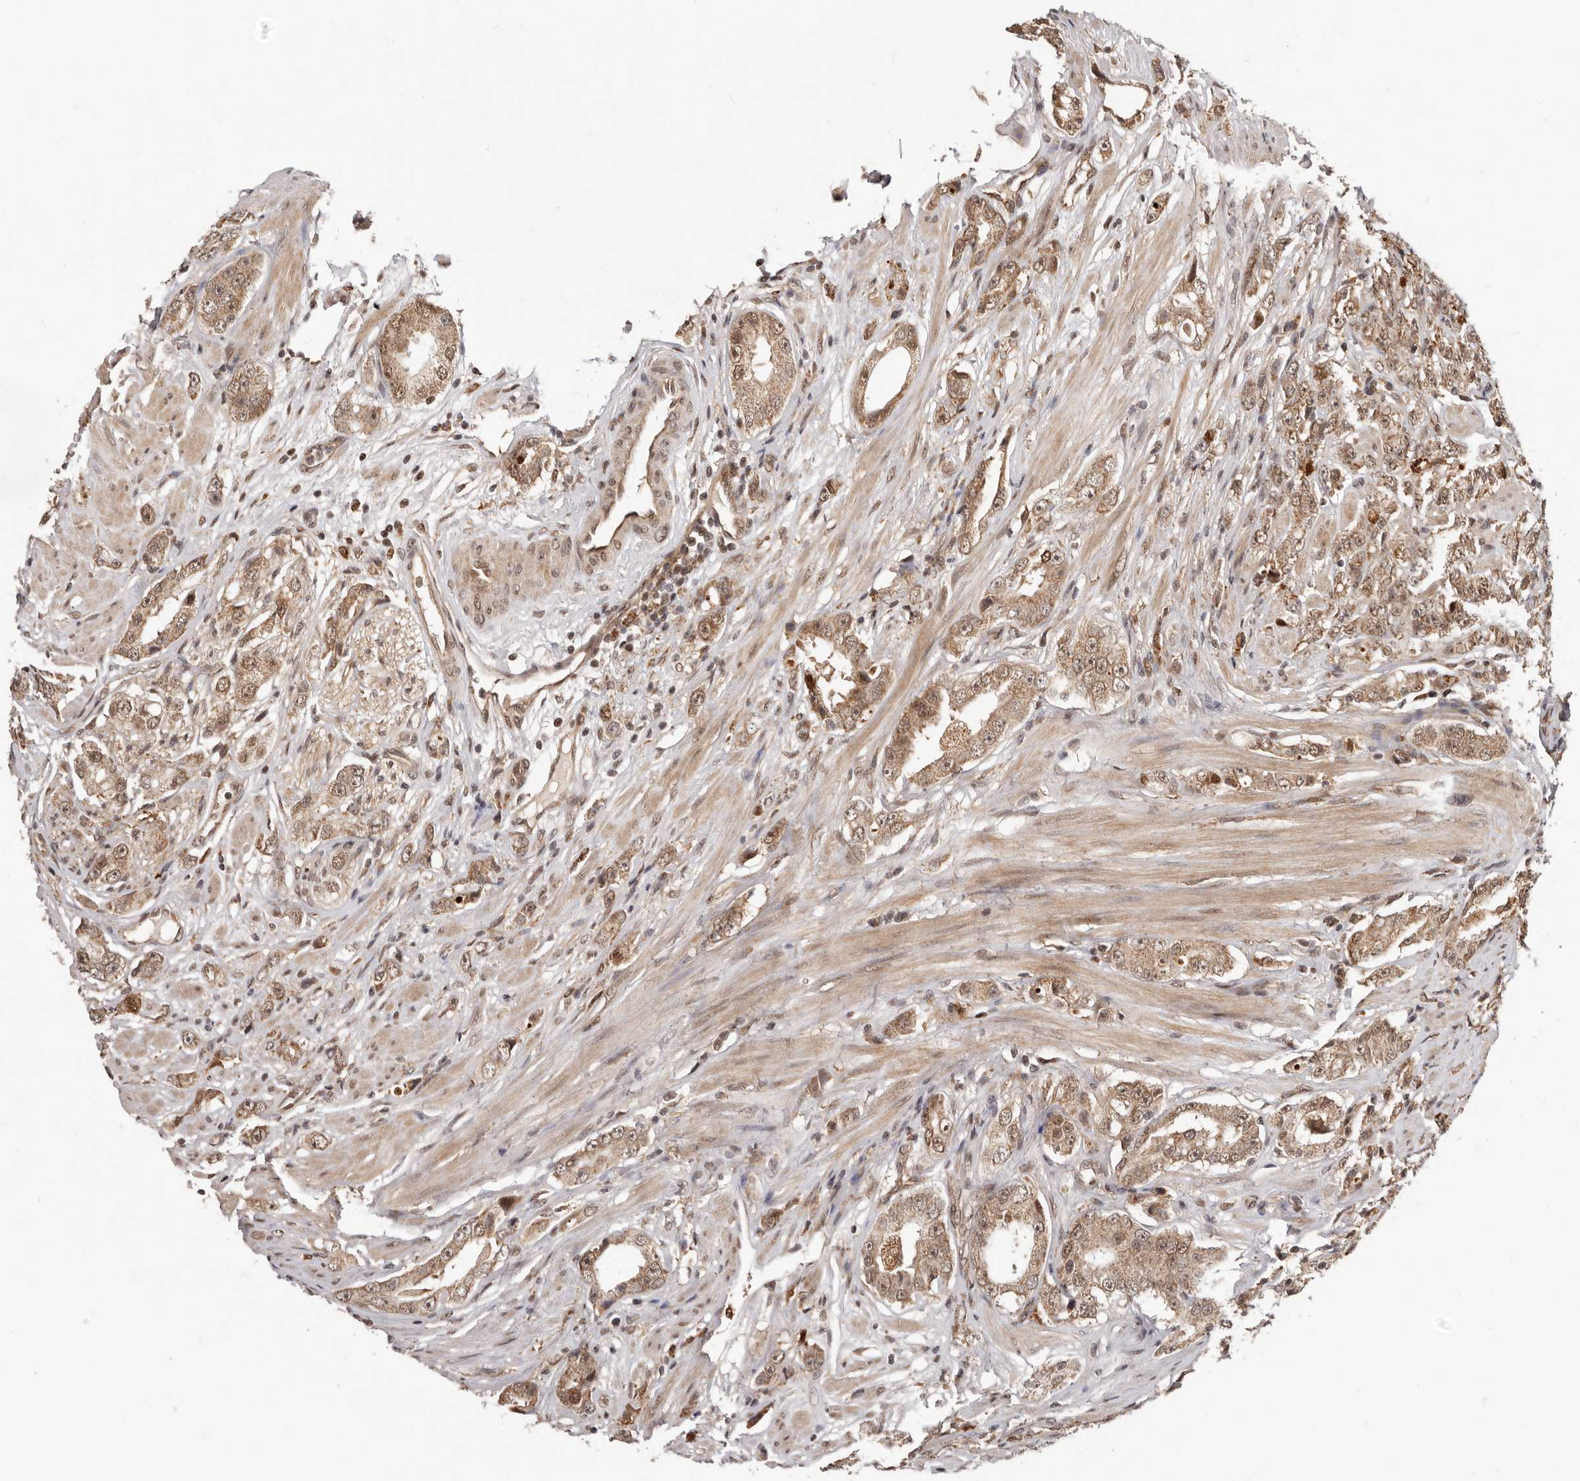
{"staining": {"intensity": "moderate", "quantity": ">75%", "location": "cytoplasmic/membranous,nuclear"}, "tissue": "prostate cancer", "cell_type": "Tumor cells", "image_type": "cancer", "snomed": [{"axis": "morphology", "description": "Adenocarcinoma, Medium grade"}, {"axis": "topography", "description": "Prostate"}], "caption": "Immunohistochemical staining of prostate cancer (adenocarcinoma (medium-grade)) displays moderate cytoplasmic/membranous and nuclear protein expression in about >75% of tumor cells.", "gene": "NCOA3", "patient": {"sex": "male", "age": 53}}